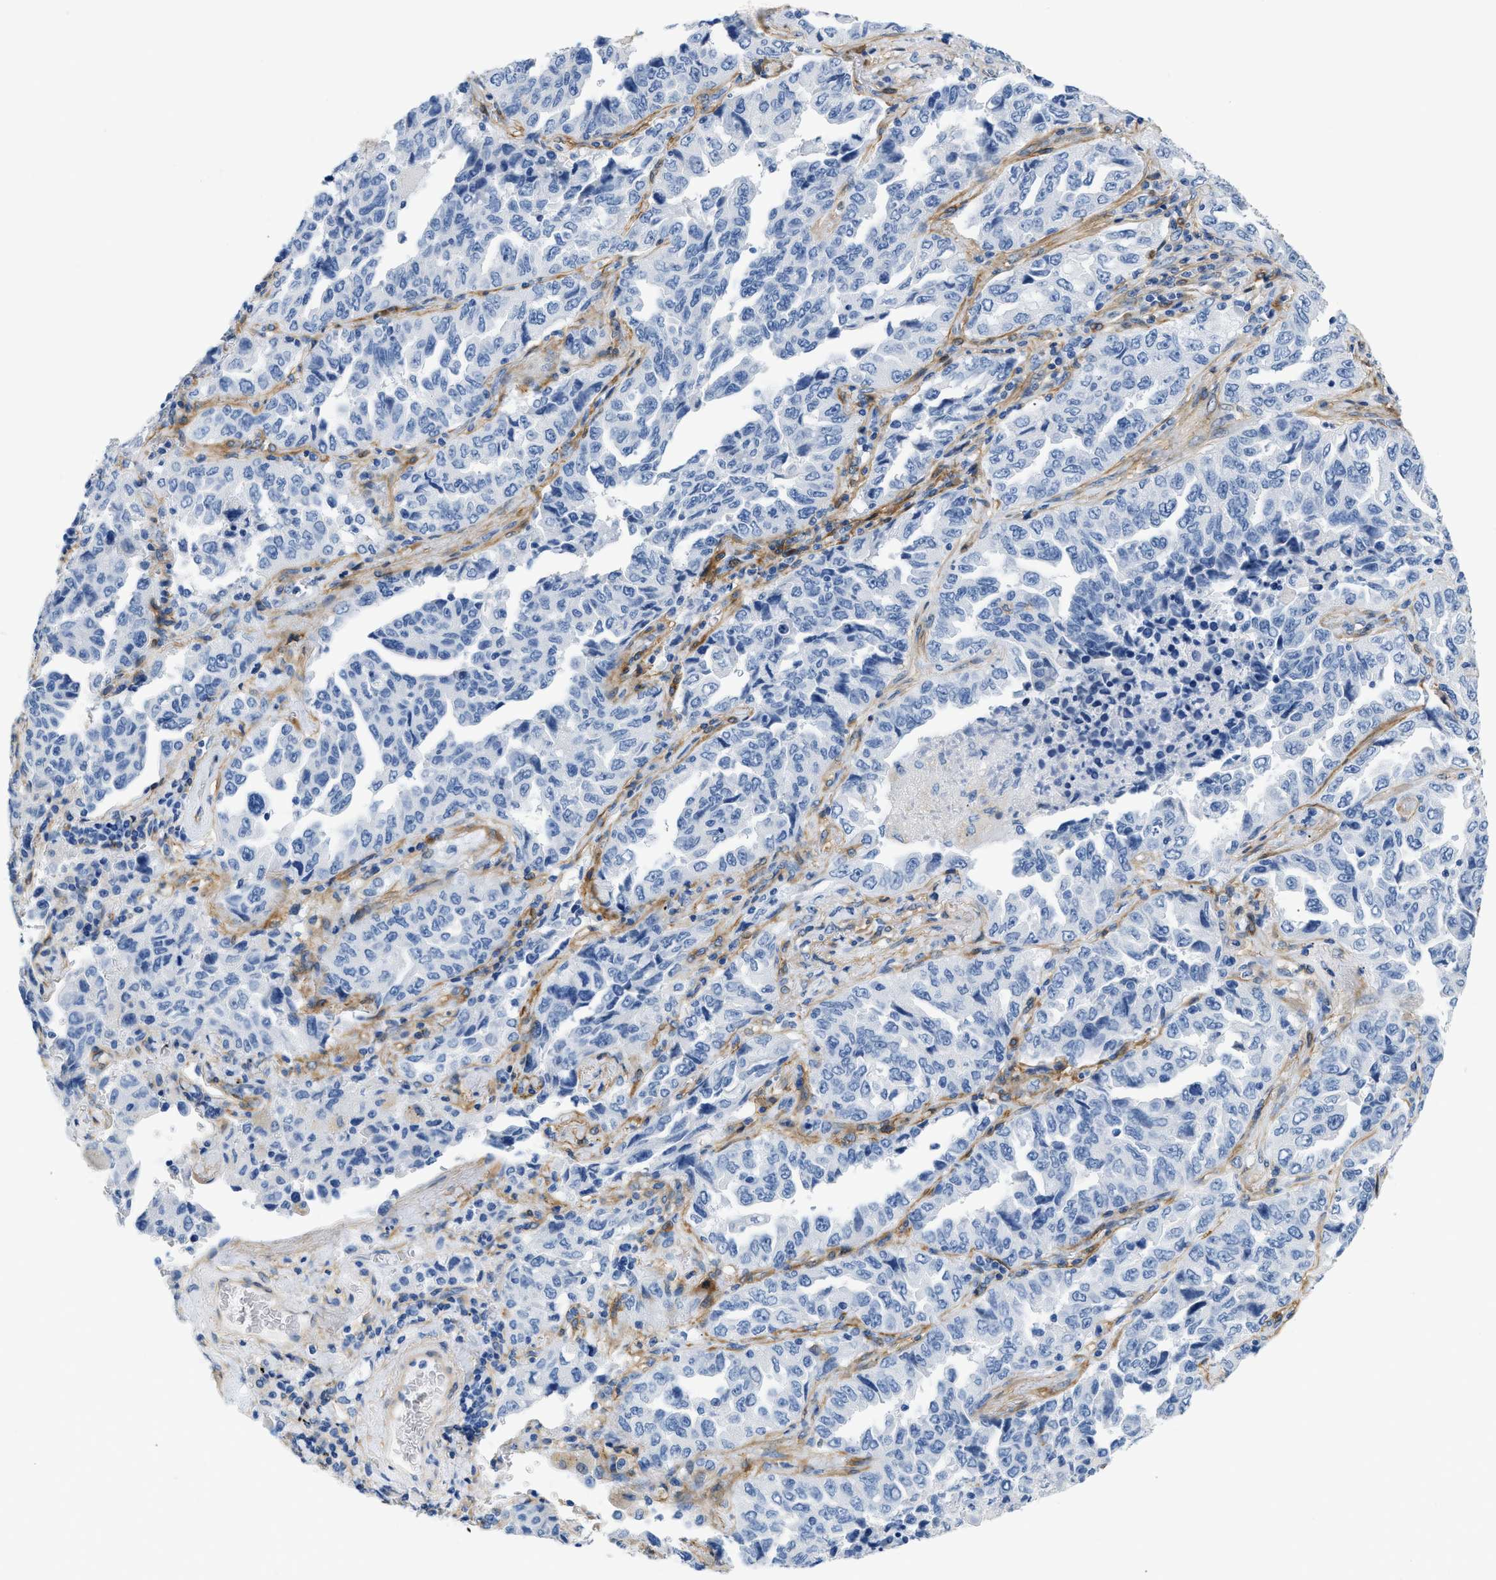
{"staining": {"intensity": "negative", "quantity": "none", "location": "none"}, "tissue": "lung cancer", "cell_type": "Tumor cells", "image_type": "cancer", "snomed": [{"axis": "morphology", "description": "Adenocarcinoma, NOS"}, {"axis": "topography", "description": "Lung"}], "caption": "This is a image of IHC staining of adenocarcinoma (lung), which shows no expression in tumor cells.", "gene": "PDGFRB", "patient": {"sex": "female", "age": 51}}